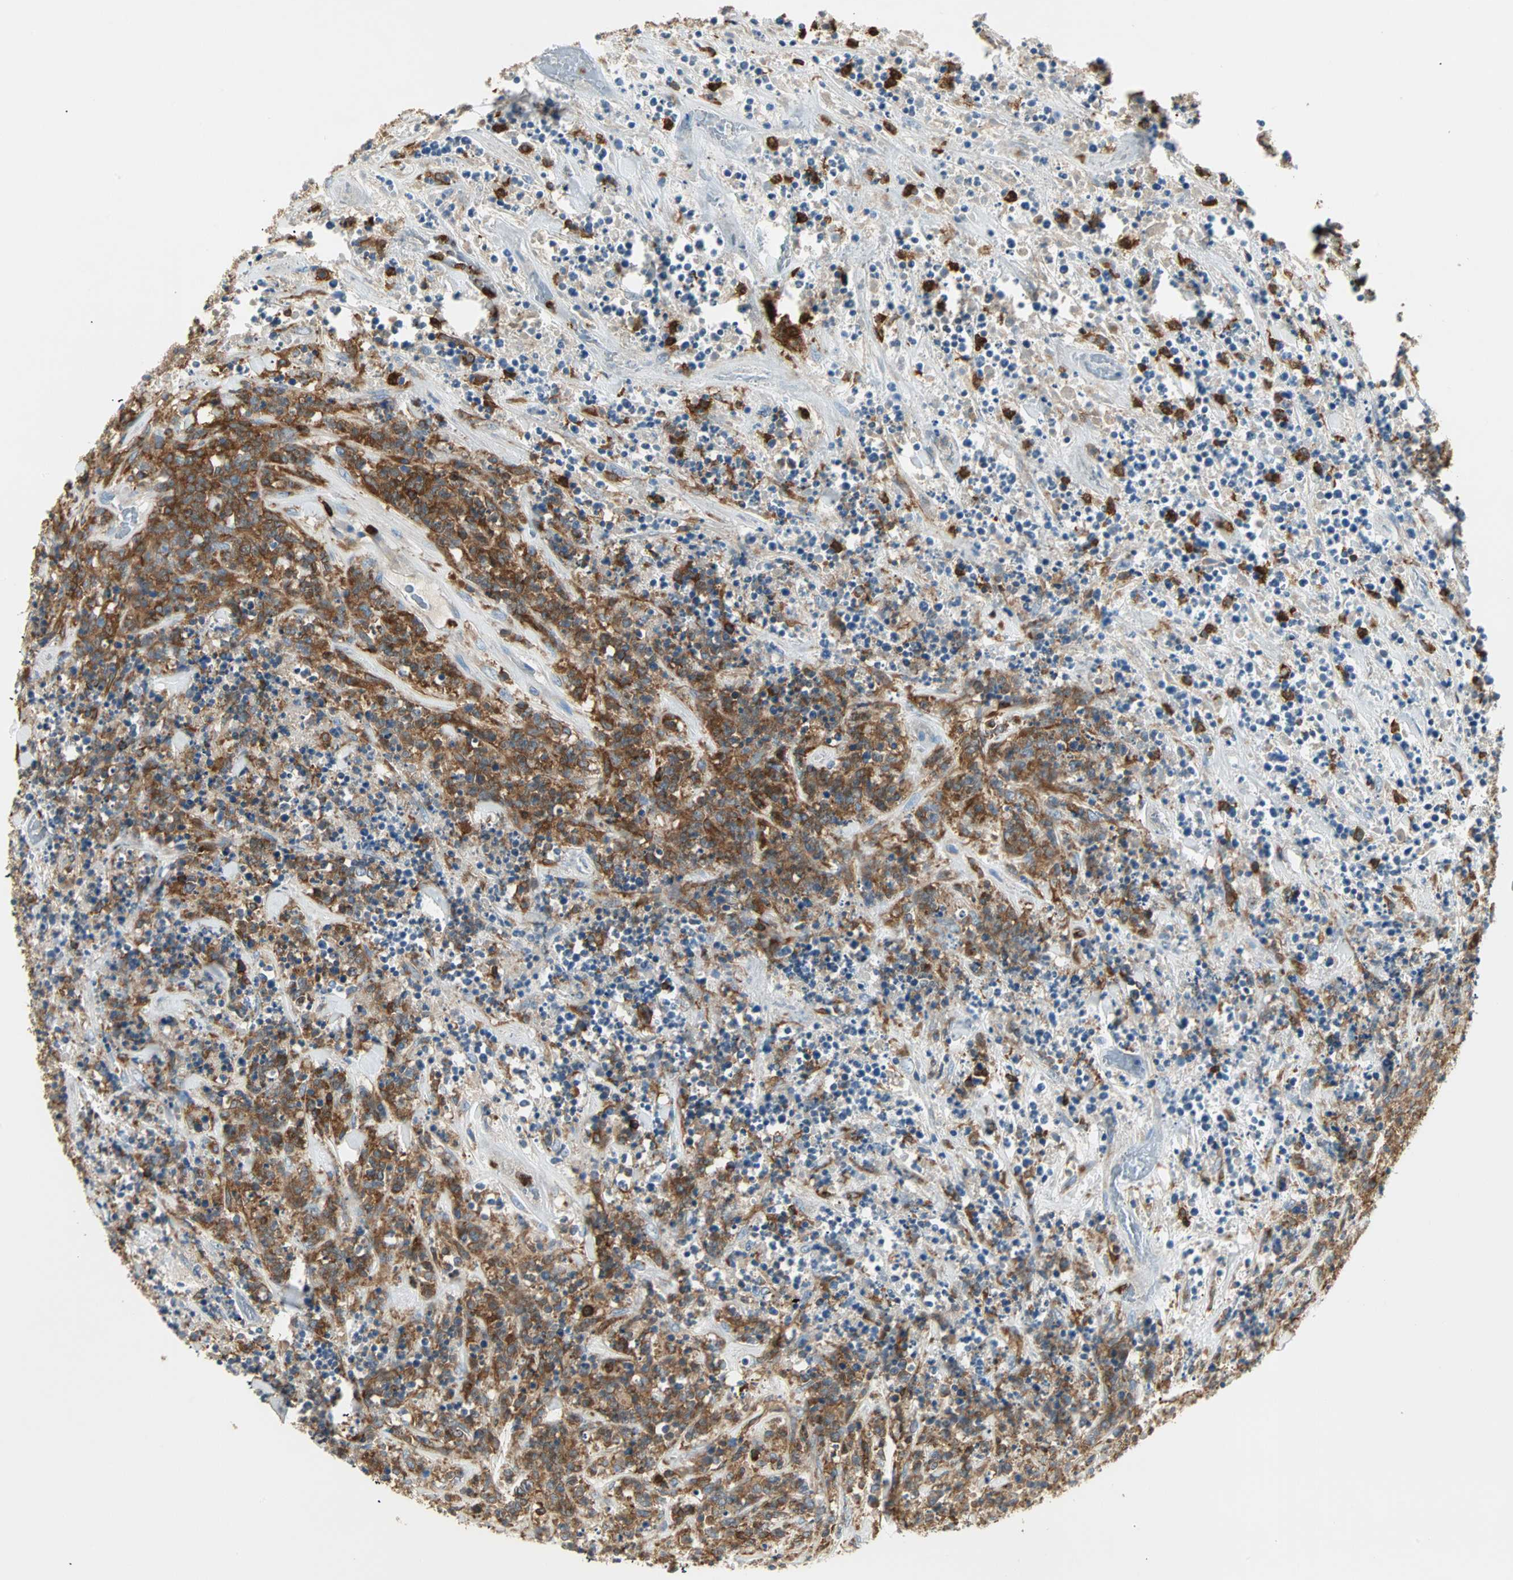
{"staining": {"intensity": "moderate", "quantity": ">75%", "location": "cytoplasmic/membranous"}, "tissue": "lymphoma", "cell_type": "Tumor cells", "image_type": "cancer", "snomed": [{"axis": "morphology", "description": "Malignant lymphoma, non-Hodgkin's type, High grade"}, {"axis": "topography", "description": "Soft tissue"}], "caption": "Human lymphoma stained for a protein (brown) exhibits moderate cytoplasmic/membranous positive expression in about >75% of tumor cells.", "gene": "FMNL1", "patient": {"sex": "male", "age": 18}}